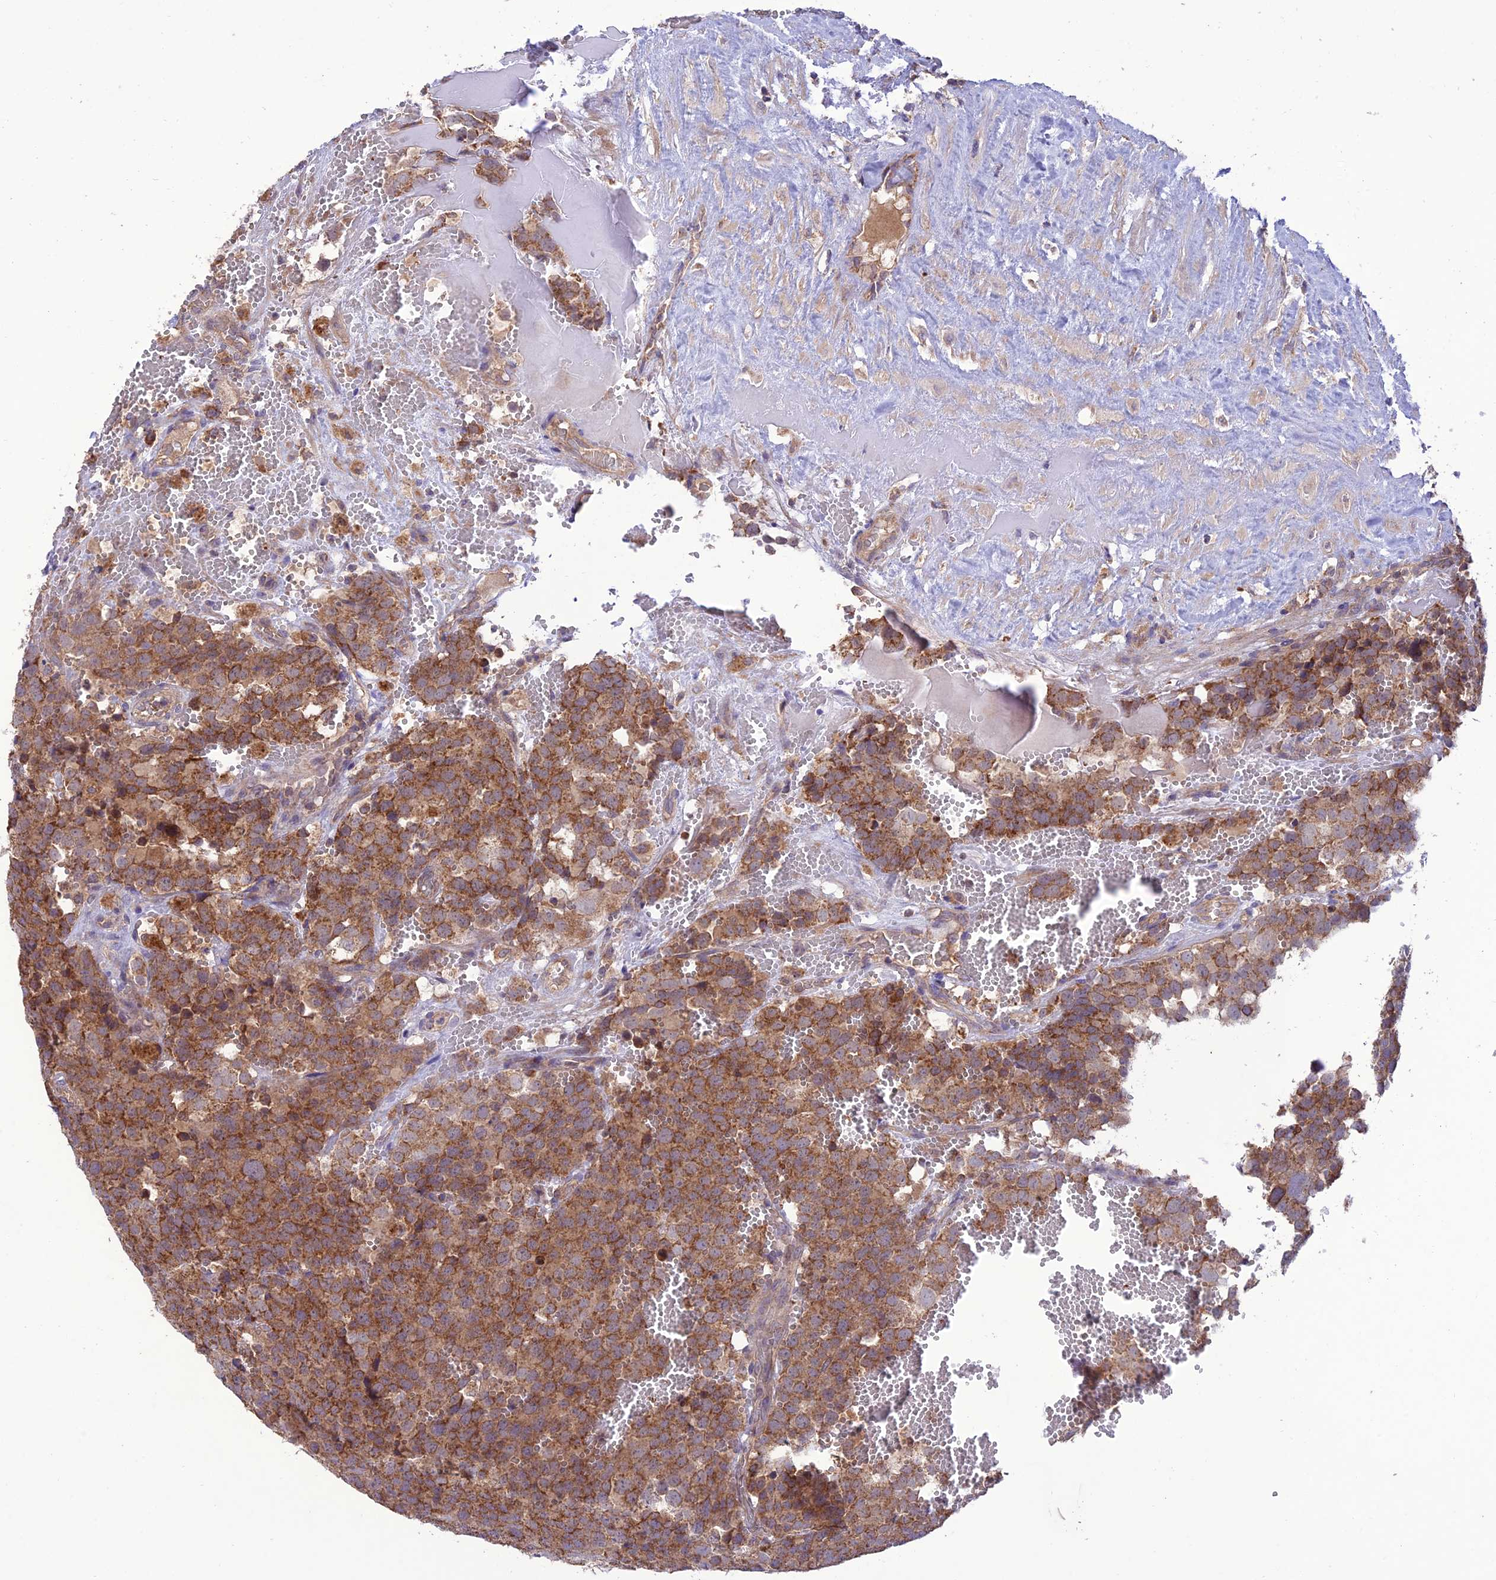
{"staining": {"intensity": "moderate", "quantity": ">75%", "location": "cytoplasmic/membranous"}, "tissue": "testis cancer", "cell_type": "Tumor cells", "image_type": "cancer", "snomed": [{"axis": "morphology", "description": "Seminoma, NOS"}, {"axis": "topography", "description": "Testis"}], "caption": "Protein expression by IHC displays moderate cytoplasmic/membranous expression in about >75% of tumor cells in testis seminoma.", "gene": "NDUFAF1", "patient": {"sex": "male", "age": 71}}